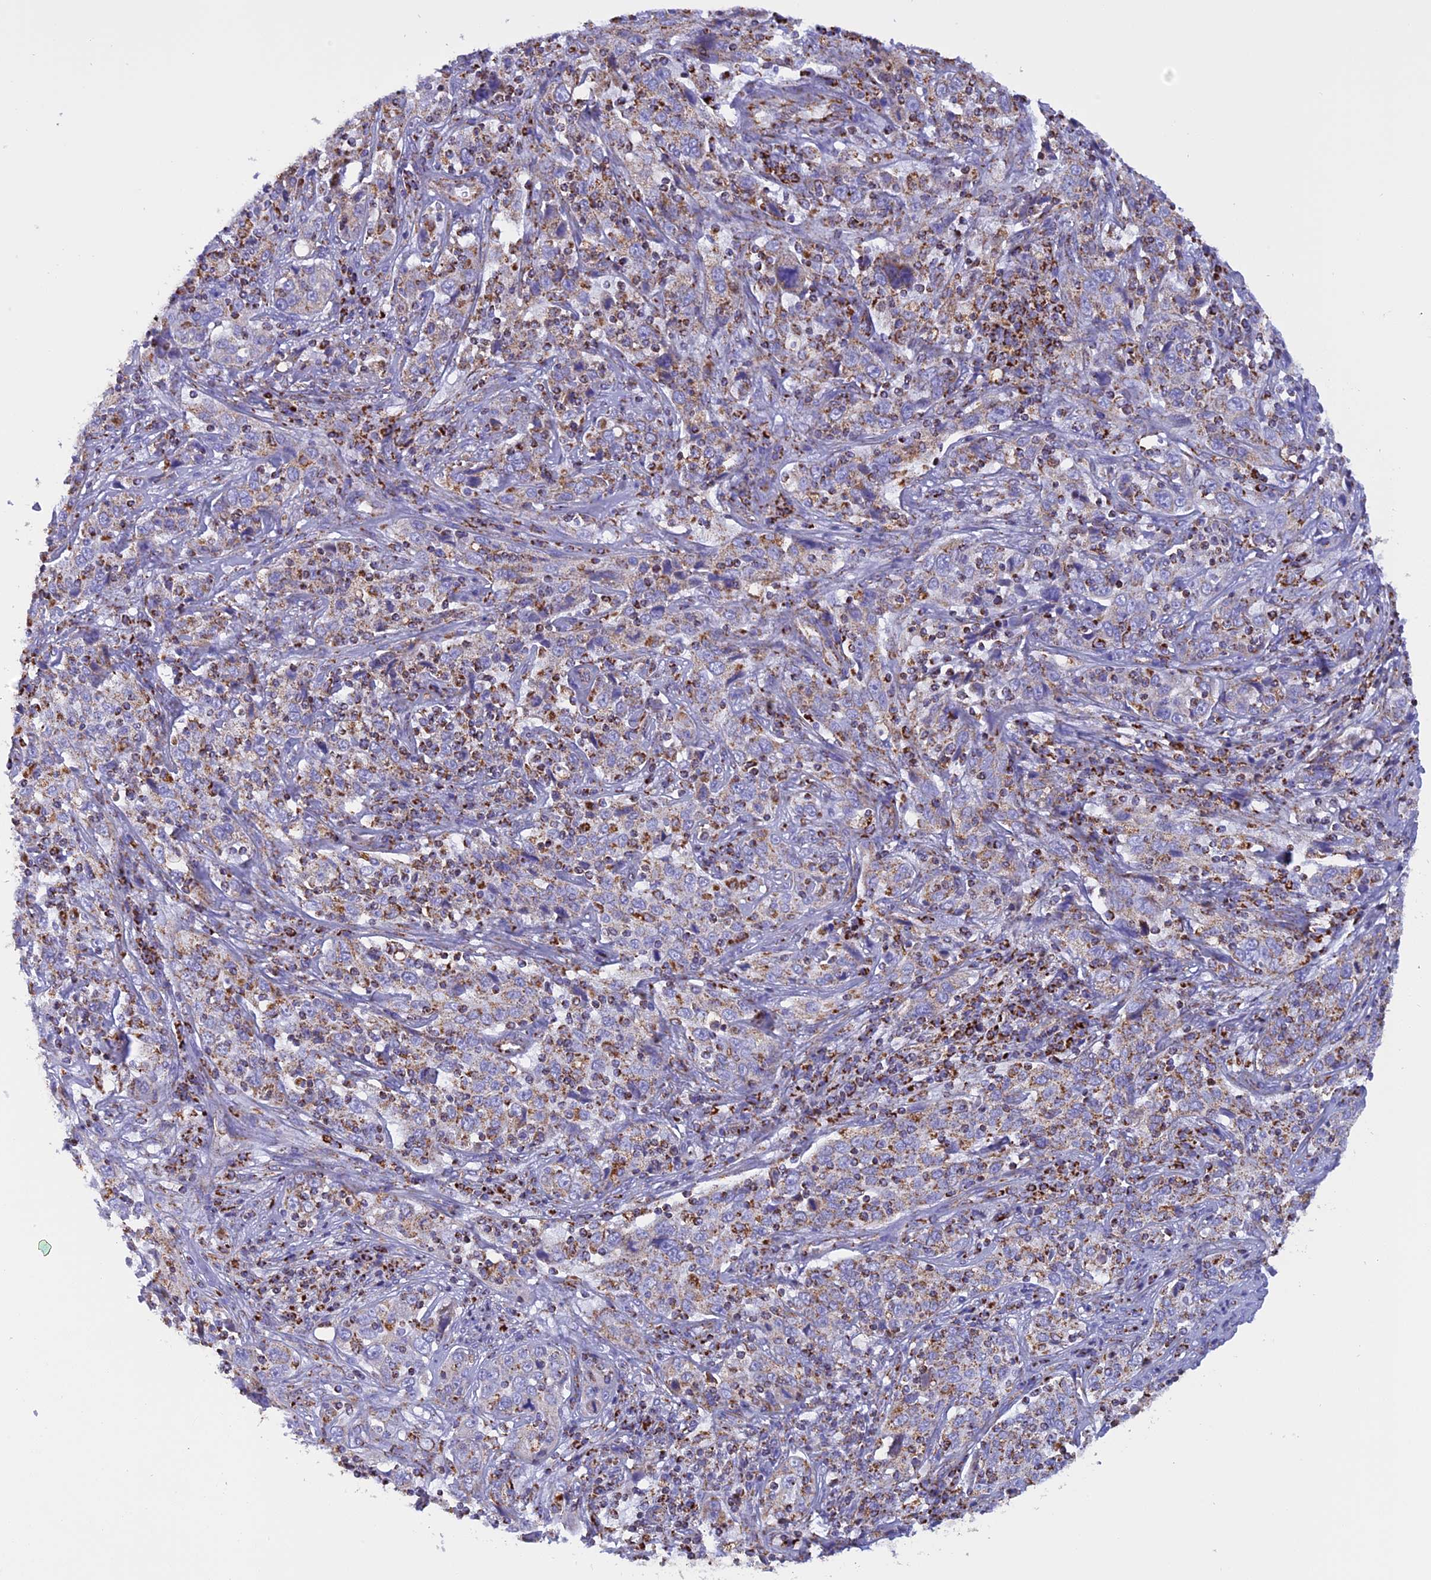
{"staining": {"intensity": "negative", "quantity": "none", "location": "none"}, "tissue": "cervical cancer", "cell_type": "Tumor cells", "image_type": "cancer", "snomed": [{"axis": "morphology", "description": "Squamous cell carcinoma, NOS"}, {"axis": "topography", "description": "Cervix"}], "caption": "A high-resolution photomicrograph shows IHC staining of squamous cell carcinoma (cervical), which exhibits no significant expression in tumor cells.", "gene": "KCNG1", "patient": {"sex": "female", "age": 46}}